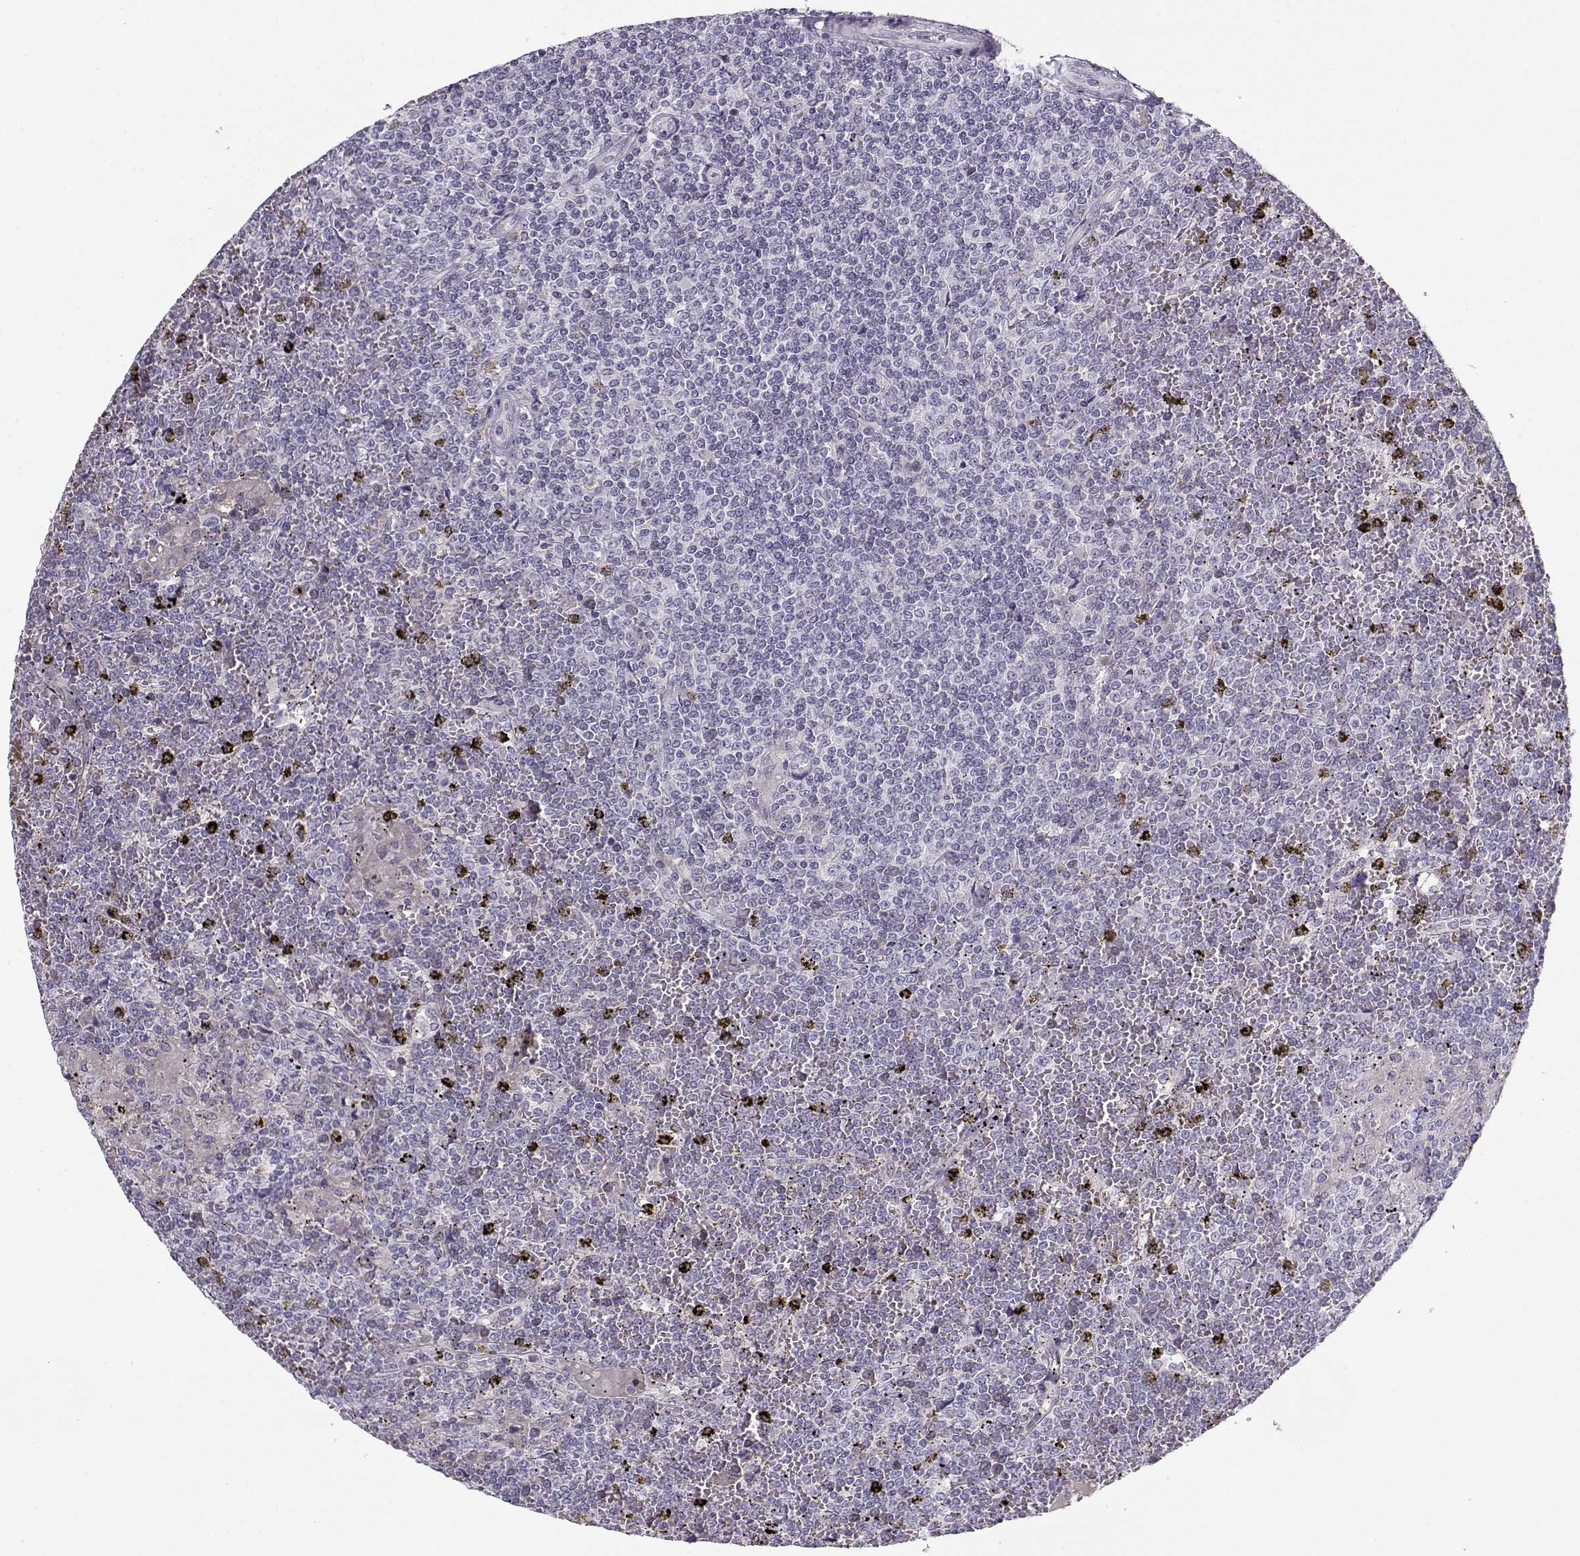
{"staining": {"intensity": "negative", "quantity": "none", "location": "none"}, "tissue": "lymphoma", "cell_type": "Tumor cells", "image_type": "cancer", "snomed": [{"axis": "morphology", "description": "Malignant lymphoma, non-Hodgkin's type, Low grade"}, {"axis": "topography", "description": "Spleen"}], "caption": "Protein analysis of malignant lymphoma, non-Hodgkin's type (low-grade) displays no significant expression in tumor cells.", "gene": "MYO1A", "patient": {"sex": "female", "age": 19}}